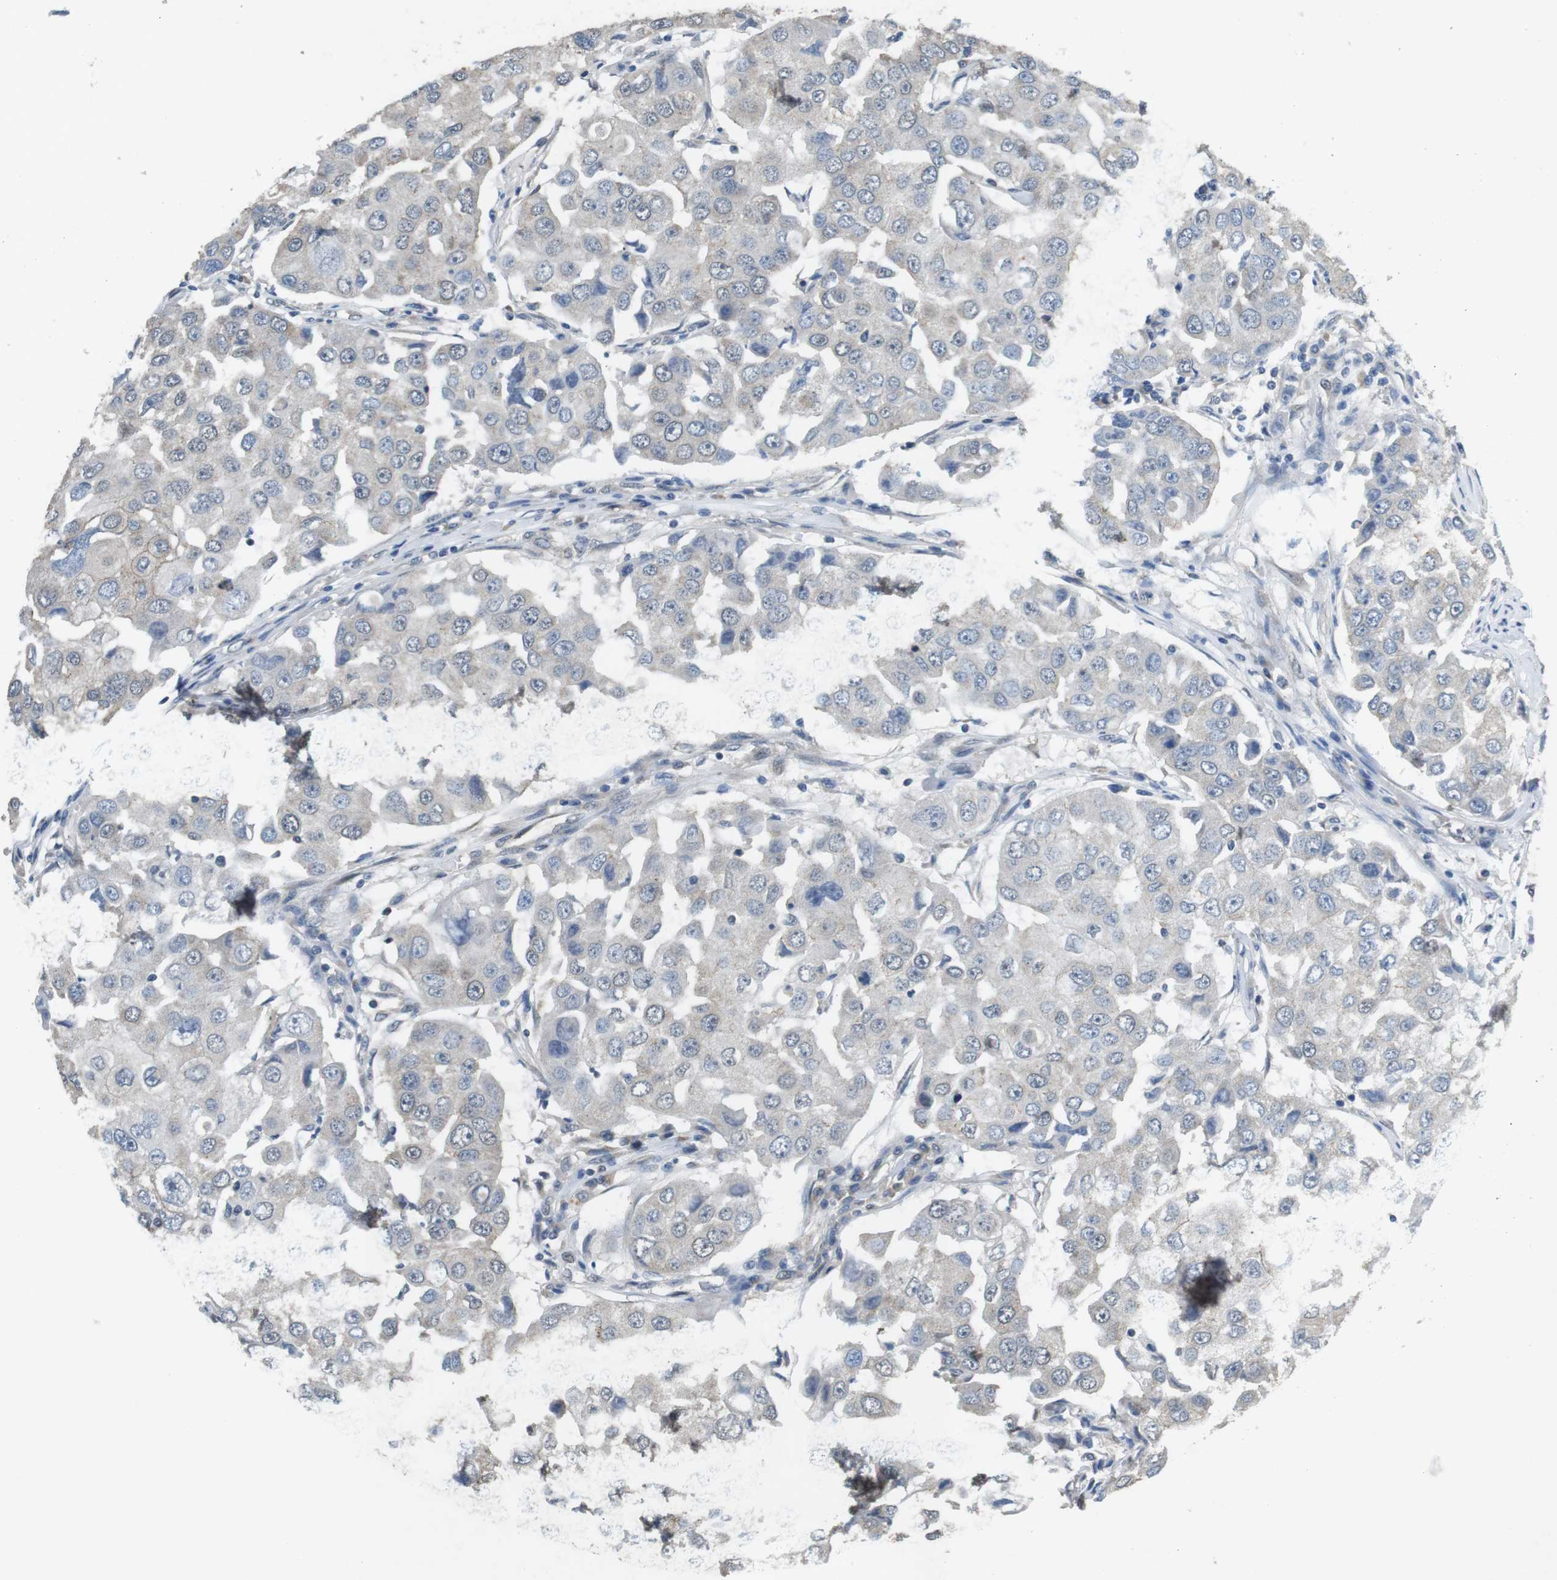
{"staining": {"intensity": "negative", "quantity": "none", "location": "none"}, "tissue": "breast cancer", "cell_type": "Tumor cells", "image_type": "cancer", "snomed": [{"axis": "morphology", "description": "Duct carcinoma"}, {"axis": "topography", "description": "Breast"}], "caption": "Immunohistochemistry histopathology image of neoplastic tissue: breast intraductal carcinoma stained with DAB (3,3'-diaminobenzidine) demonstrates no significant protein positivity in tumor cells.", "gene": "CLDN7", "patient": {"sex": "female", "age": 27}}